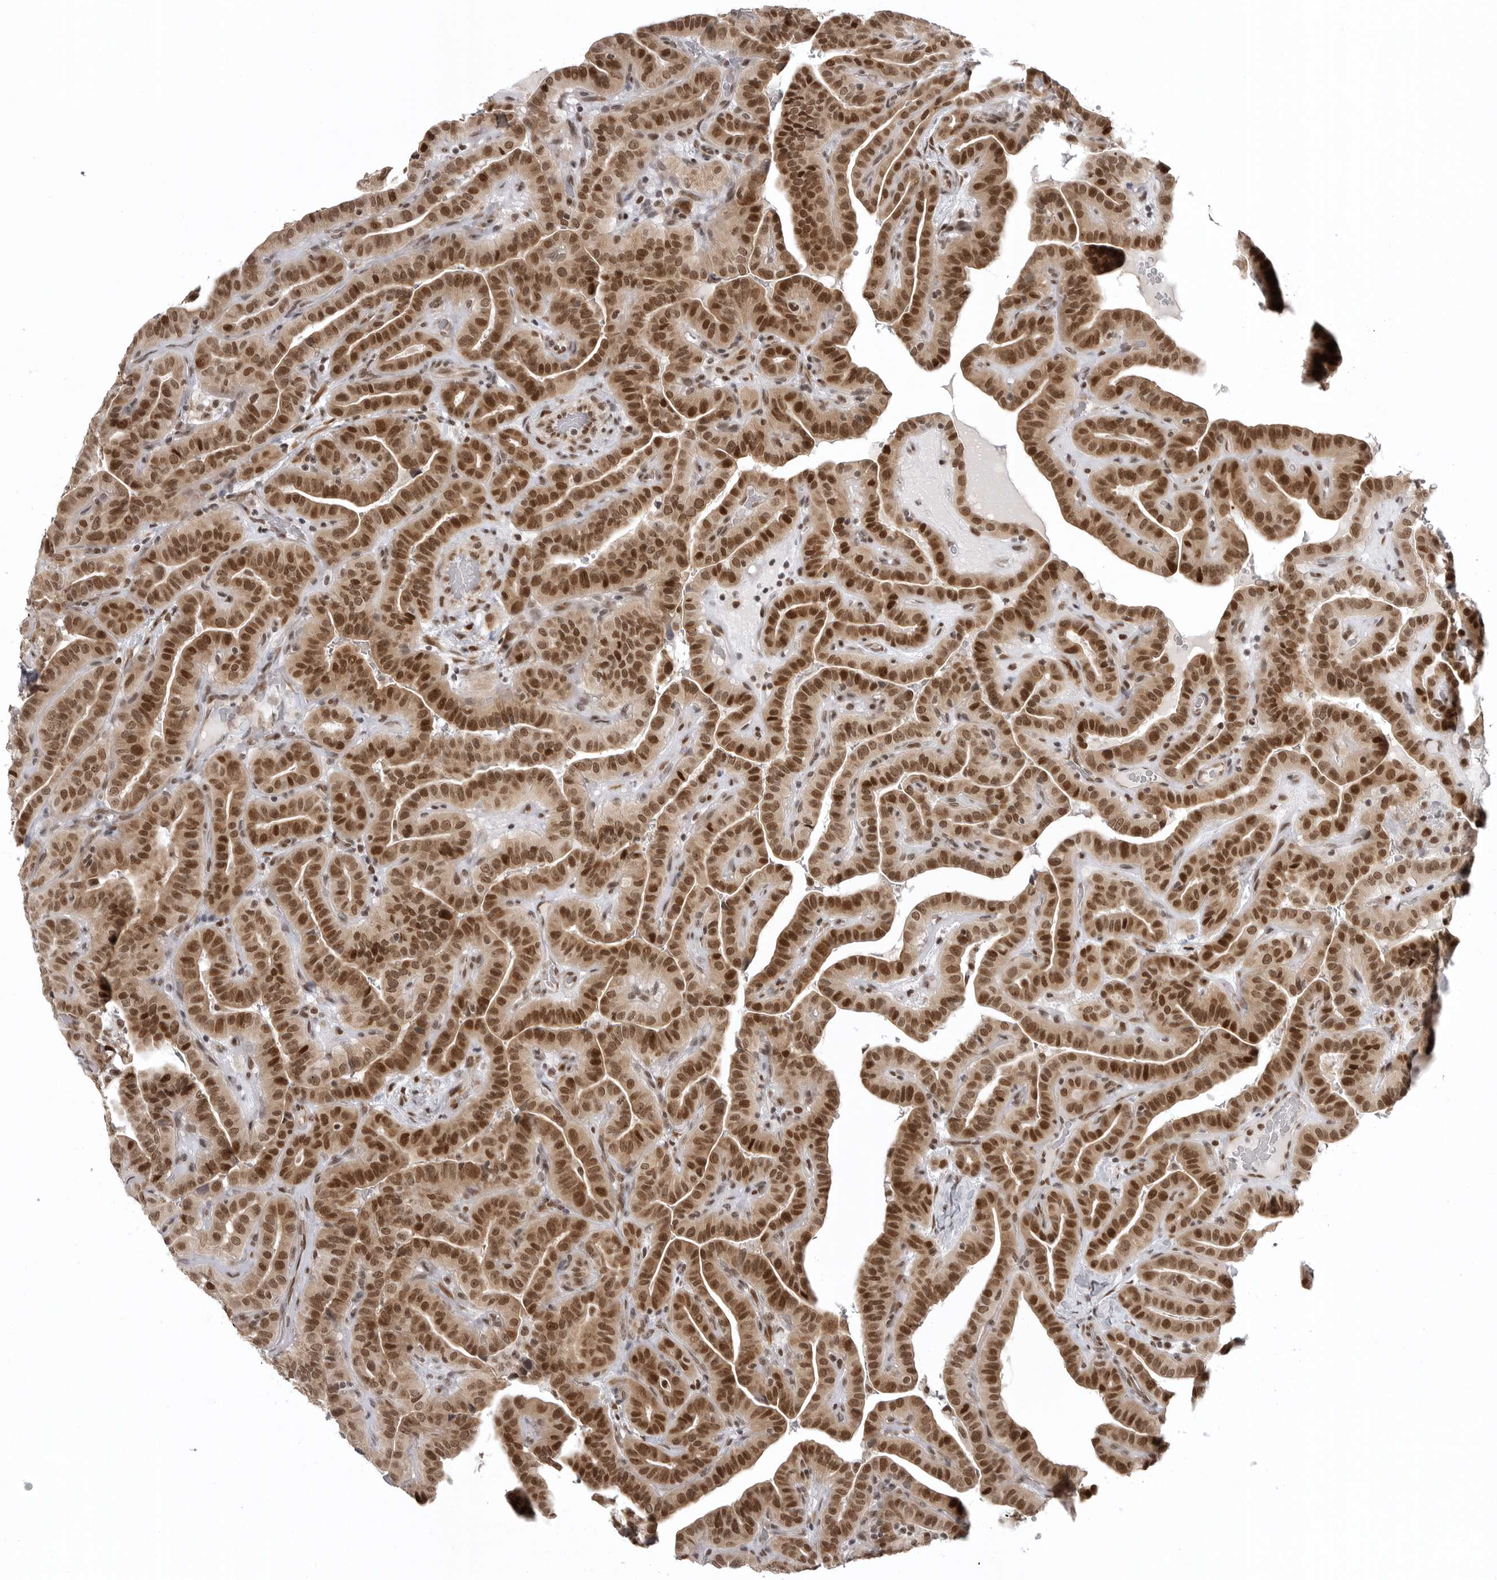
{"staining": {"intensity": "strong", "quantity": ">75%", "location": "nuclear"}, "tissue": "thyroid cancer", "cell_type": "Tumor cells", "image_type": "cancer", "snomed": [{"axis": "morphology", "description": "Papillary adenocarcinoma, NOS"}, {"axis": "topography", "description": "Thyroid gland"}], "caption": "This is a micrograph of IHC staining of thyroid cancer, which shows strong staining in the nuclear of tumor cells.", "gene": "PRDM10", "patient": {"sex": "male", "age": 77}}